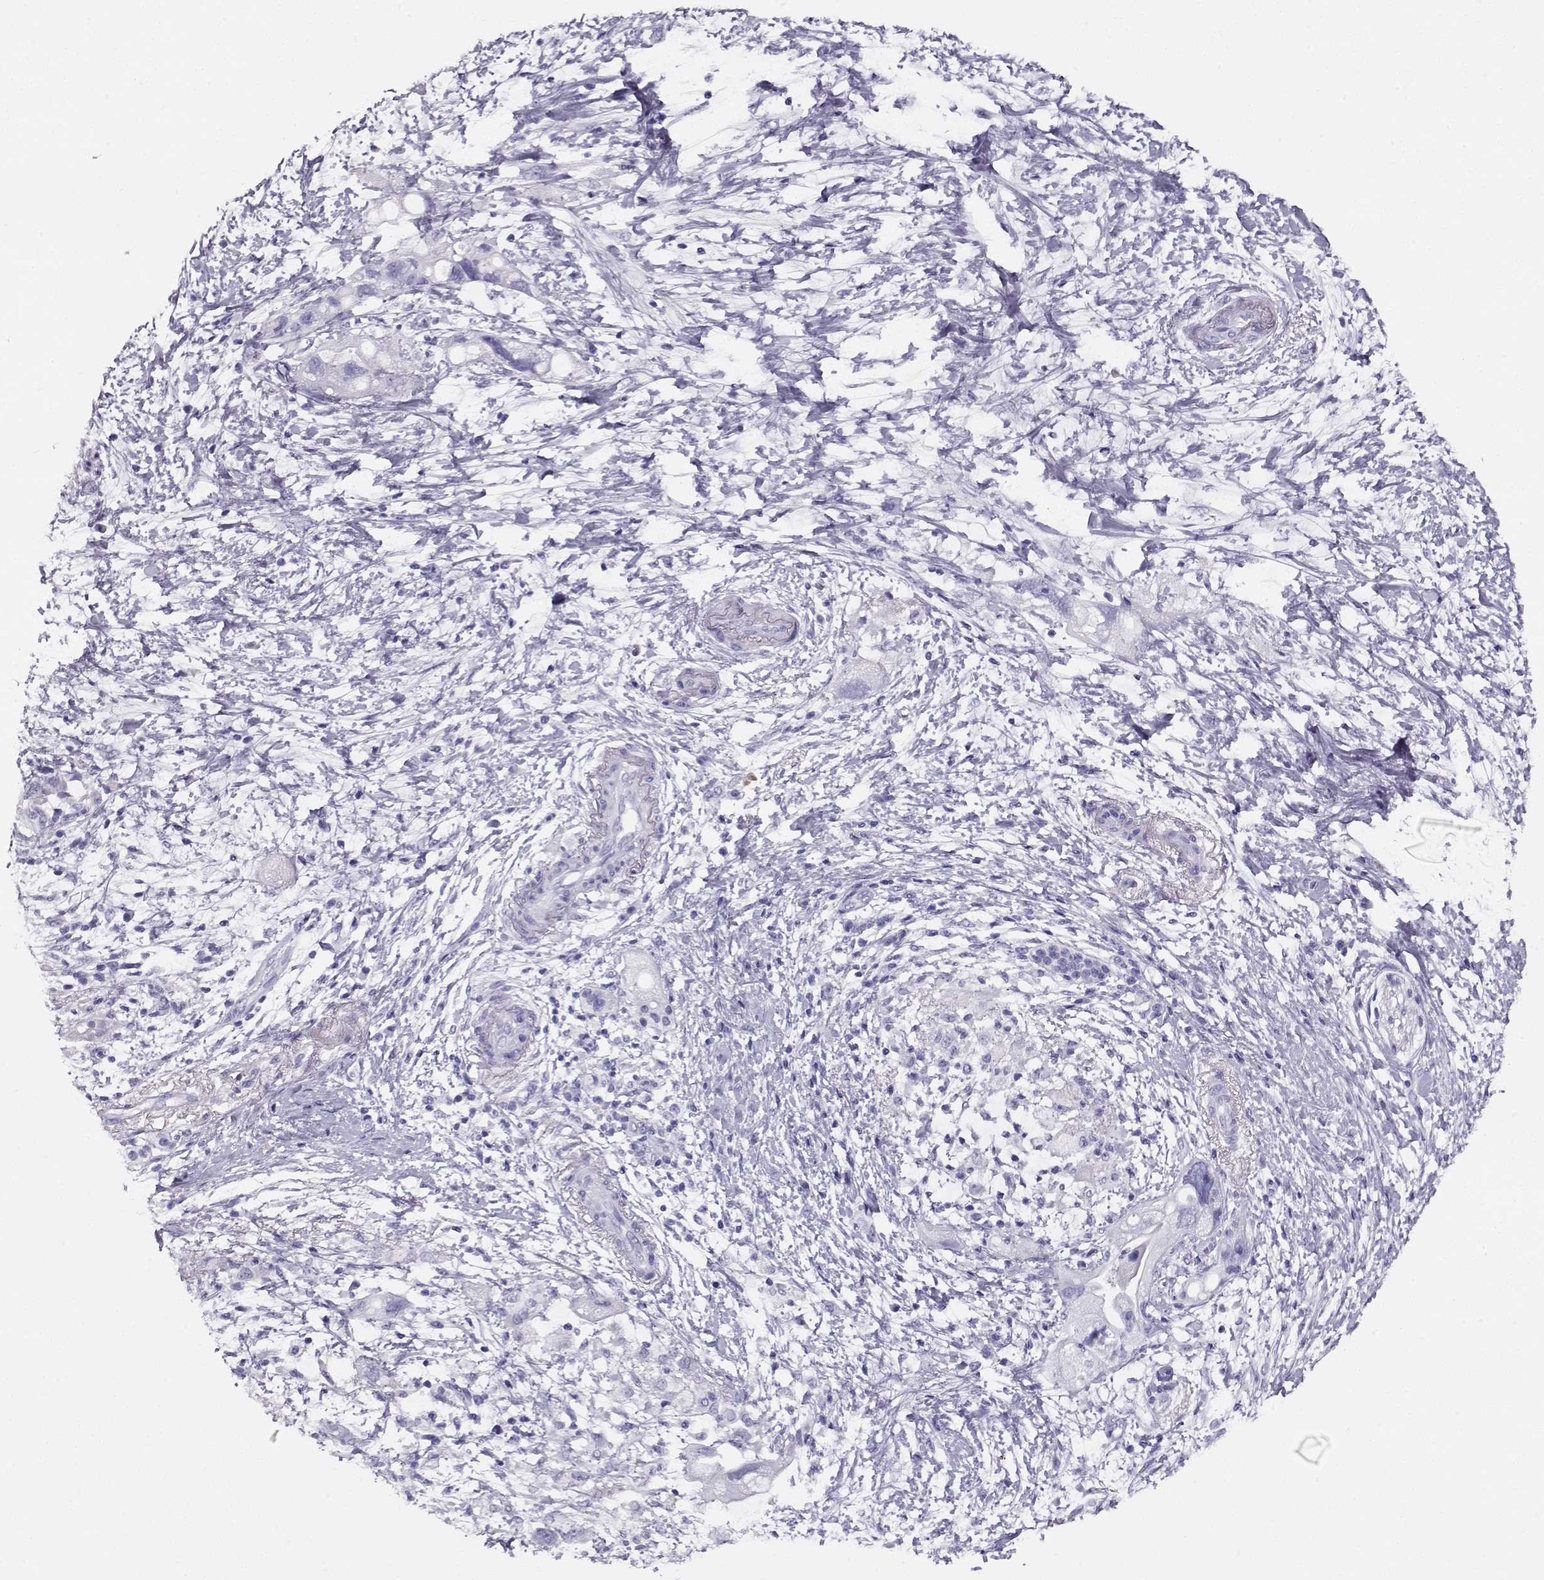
{"staining": {"intensity": "negative", "quantity": "none", "location": "none"}, "tissue": "pancreatic cancer", "cell_type": "Tumor cells", "image_type": "cancer", "snomed": [{"axis": "morphology", "description": "Adenocarcinoma, NOS"}, {"axis": "topography", "description": "Pancreas"}], "caption": "This is an immunohistochemistry (IHC) micrograph of adenocarcinoma (pancreatic). There is no positivity in tumor cells.", "gene": "CRX", "patient": {"sex": "female", "age": 72}}